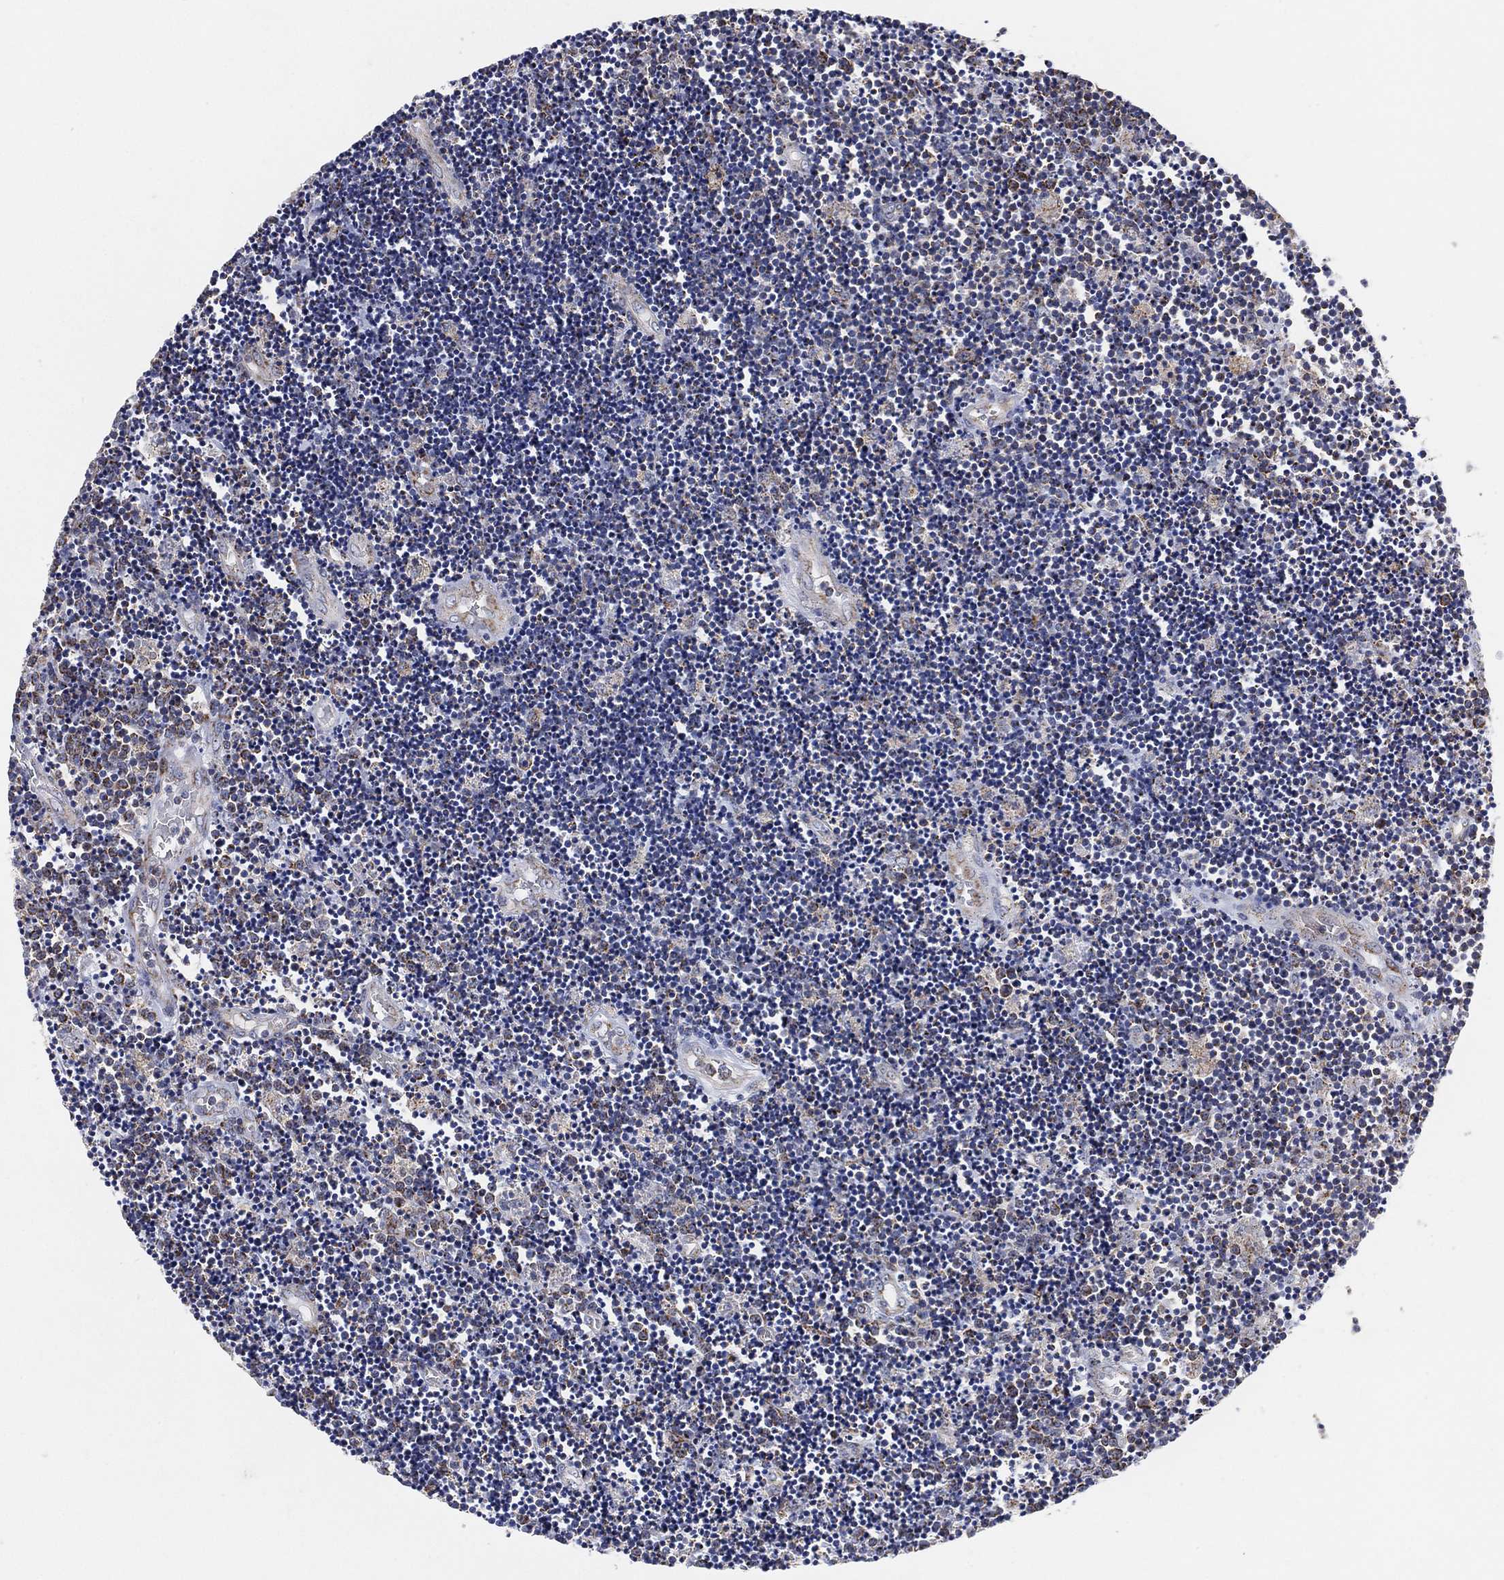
{"staining": {"intensity": "negative", "quantity": "none", "location": "none"}, "tissue": "lymphoma", "cell_type": "Tumor cells", "image_type": "cancer", "snomed": [{"axis": "morphology", "description": "Malignant lymphoma, non-Hodgkin's type, Low grade"}, {"axis": "topography", "description": "Brain"}], "caption": "Lymphoma stained for a protein using immunohistochemistry (IHC) reveals no expression tumor cells.", "gene": "GCAT", "patient": {"sex": "female", "age": 66}}